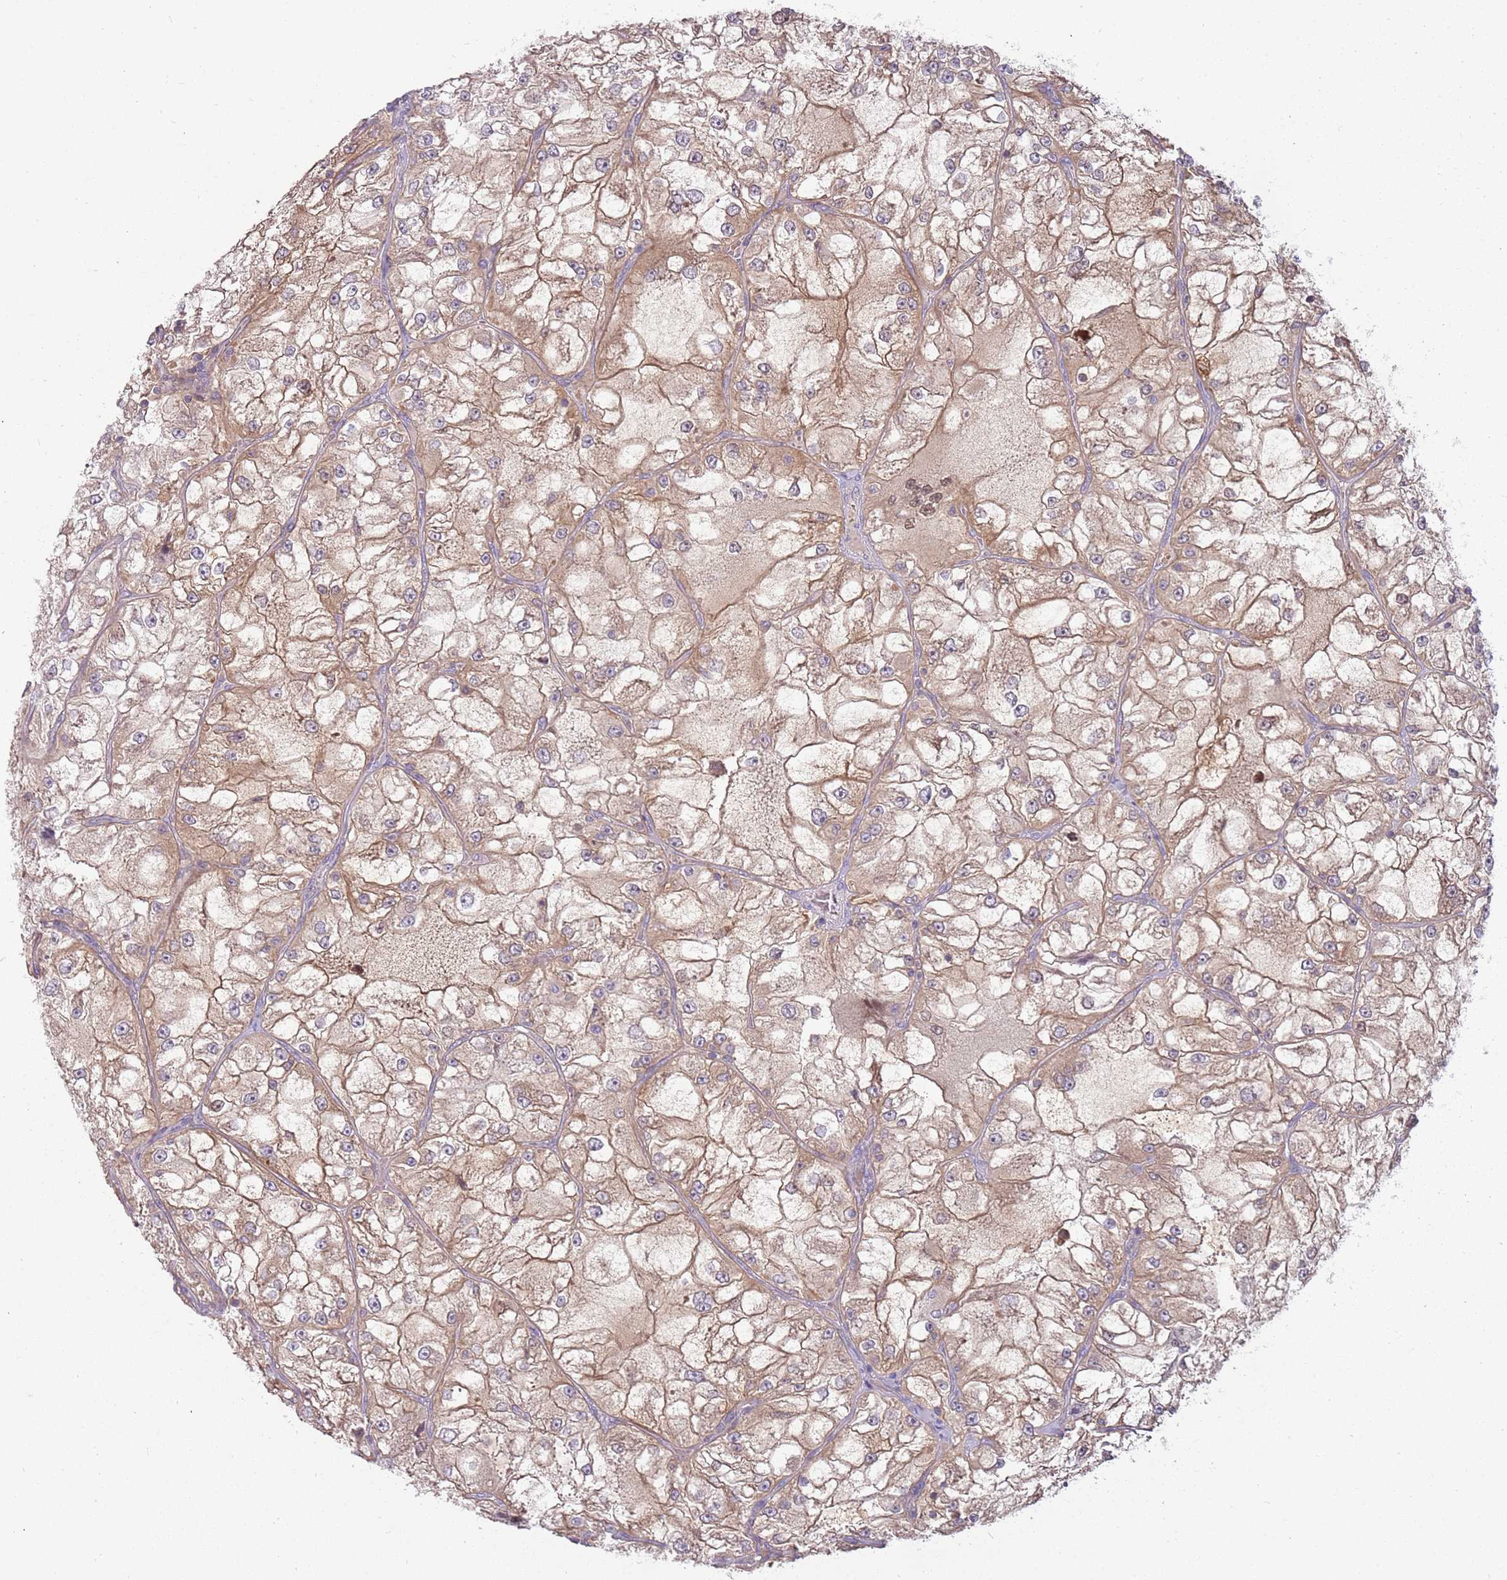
{"staining": {"intensity": "moderate", "quantity": ">75%", "location": "cytoplasmic/membranous"}, "tissue": "renal cancer", "cell_type": "Tumor cells", "image_type": "cancer", "snomed": [{"axis": "morphology", "description": "Adenocarcinoma, NOS"}, {"axis": "topography", "description": "Kidney"}], "caption": "Tumor cells show moderate cytoplasmic/membranous expression in about >75% of cells in renal cancer. (DAB IHC with brightfield microscopy, high magnification).", "gene": "ARHGAP5", "patient": {"sex": "female", "age": 72}}